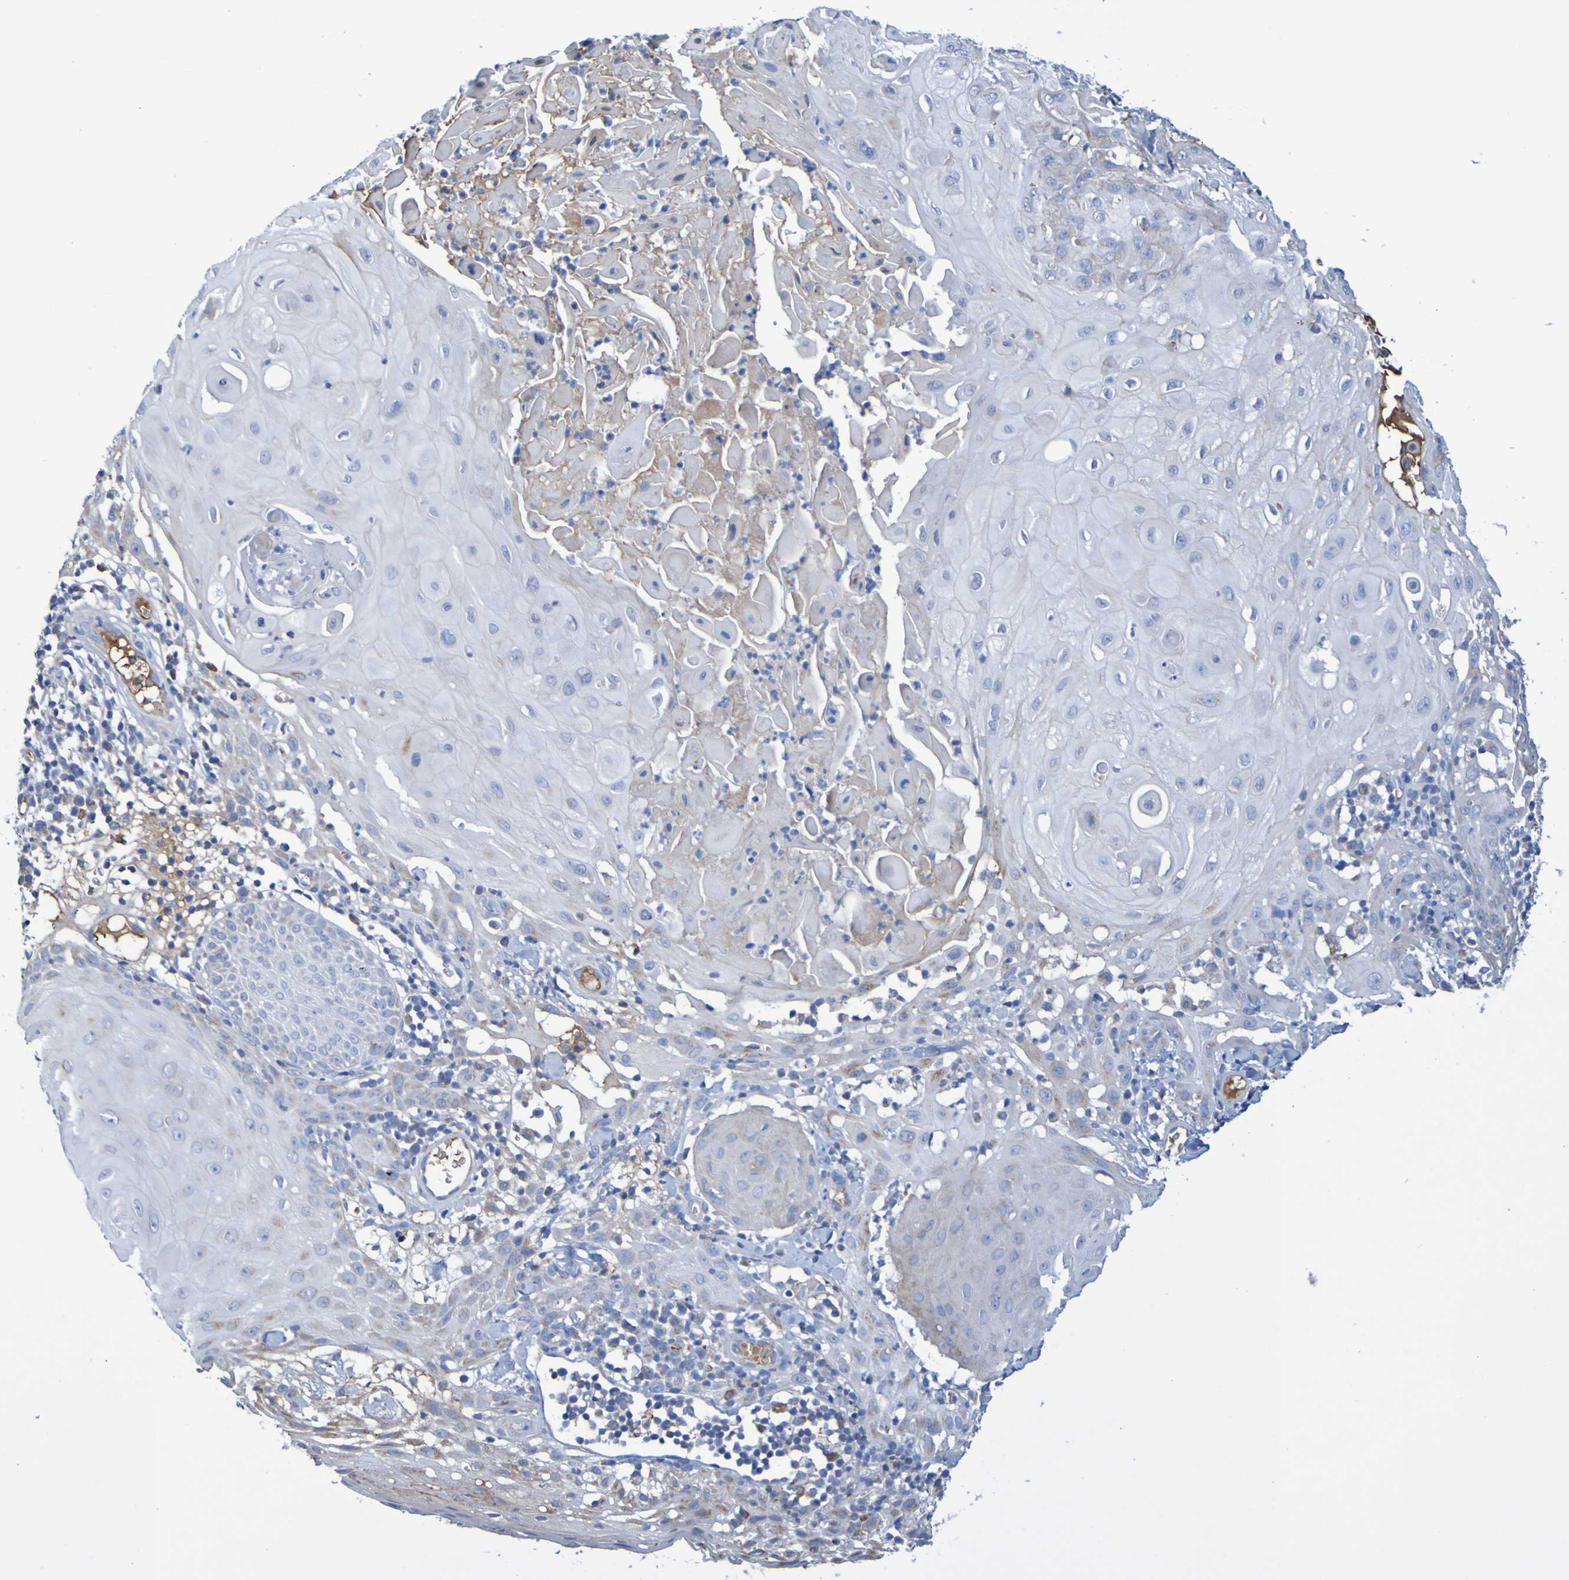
{"staining": {"intensity": "weak", "quantity": "<25%", "location": "cytoplasmic/membranous"}, "tissue": "skin cancer", "cell_type": "Tumor cells", "image_type": "cancer", "snomed": [{"axis": "morphology", "description": "Squamous cell carcinoma, NOS"}, {"axis": "topography", "description": "Skin"}], "caption": "Skin squamous cell carcinoma was stained to show a protein in brown. There is no significant staining in tumor cells. The staining was performed using DAB to visualize the protein expression in brown, while the nuclei were stained in blue with hematoxylin (Magnification: 20x).", "gene": "CNTN2", "patient": {"sex": "male", "age": 24}}